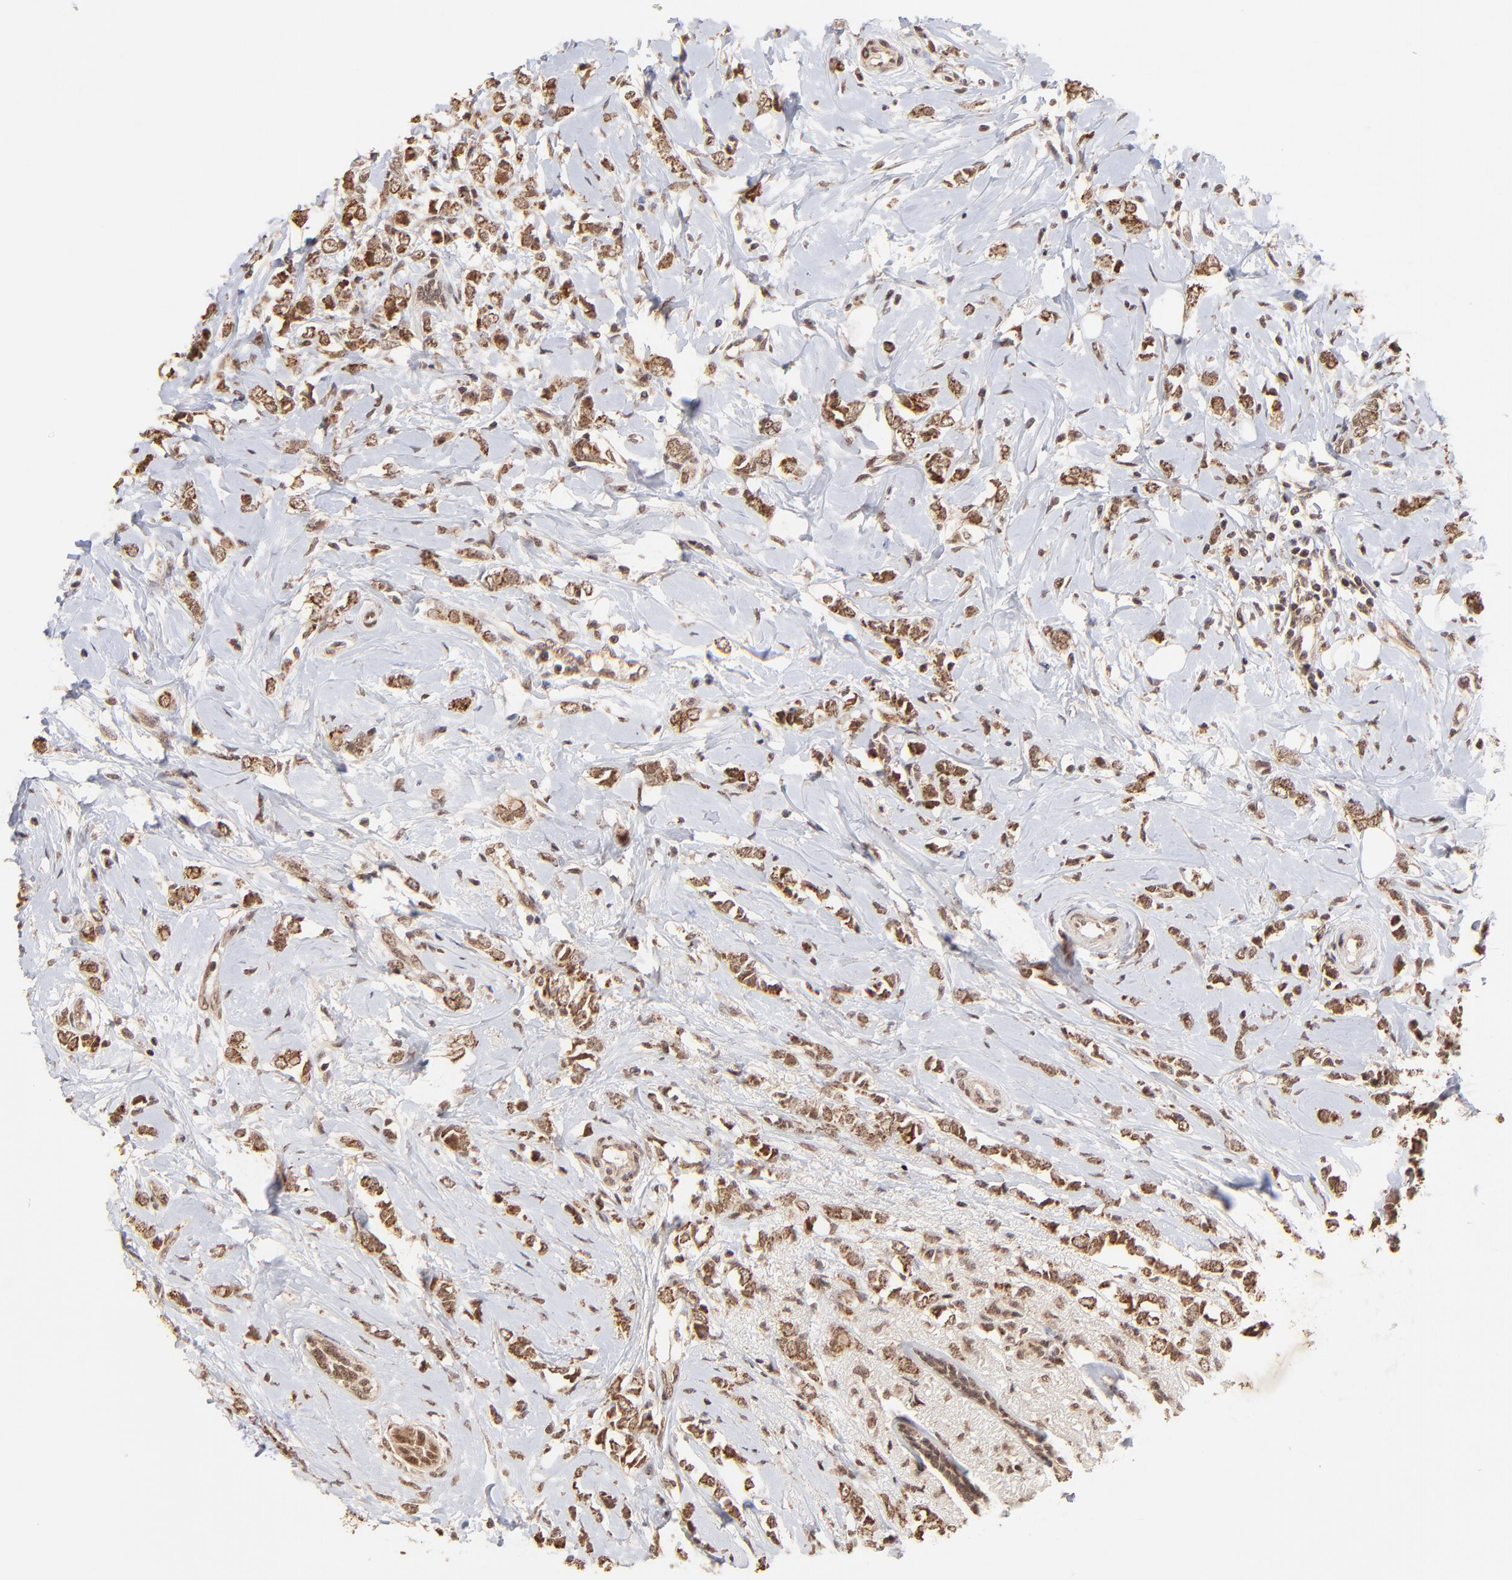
{"staining": {"intensity": "strong", "quantity": ">75%", "location": "cytoplasmic/membranous,nuclear"}, "tissue": "breast cancer", "cell_type": "Tumor cells", "image_type": "cancer", "snomed": [{"axis": "morphology", "description": "Normal tissue, NOS"}, {"axis": "morphology", "description": "Lobular carcinoma"}, {"axis": "topography", "description": "Breast"}], "caption": "Breast cancer tissue displays strong cytoplasmic/membranous and nuclear expression in approximately >75% of tumor cells", "gene": "MED15", "patient": {"sex": "female", "age": 47}}